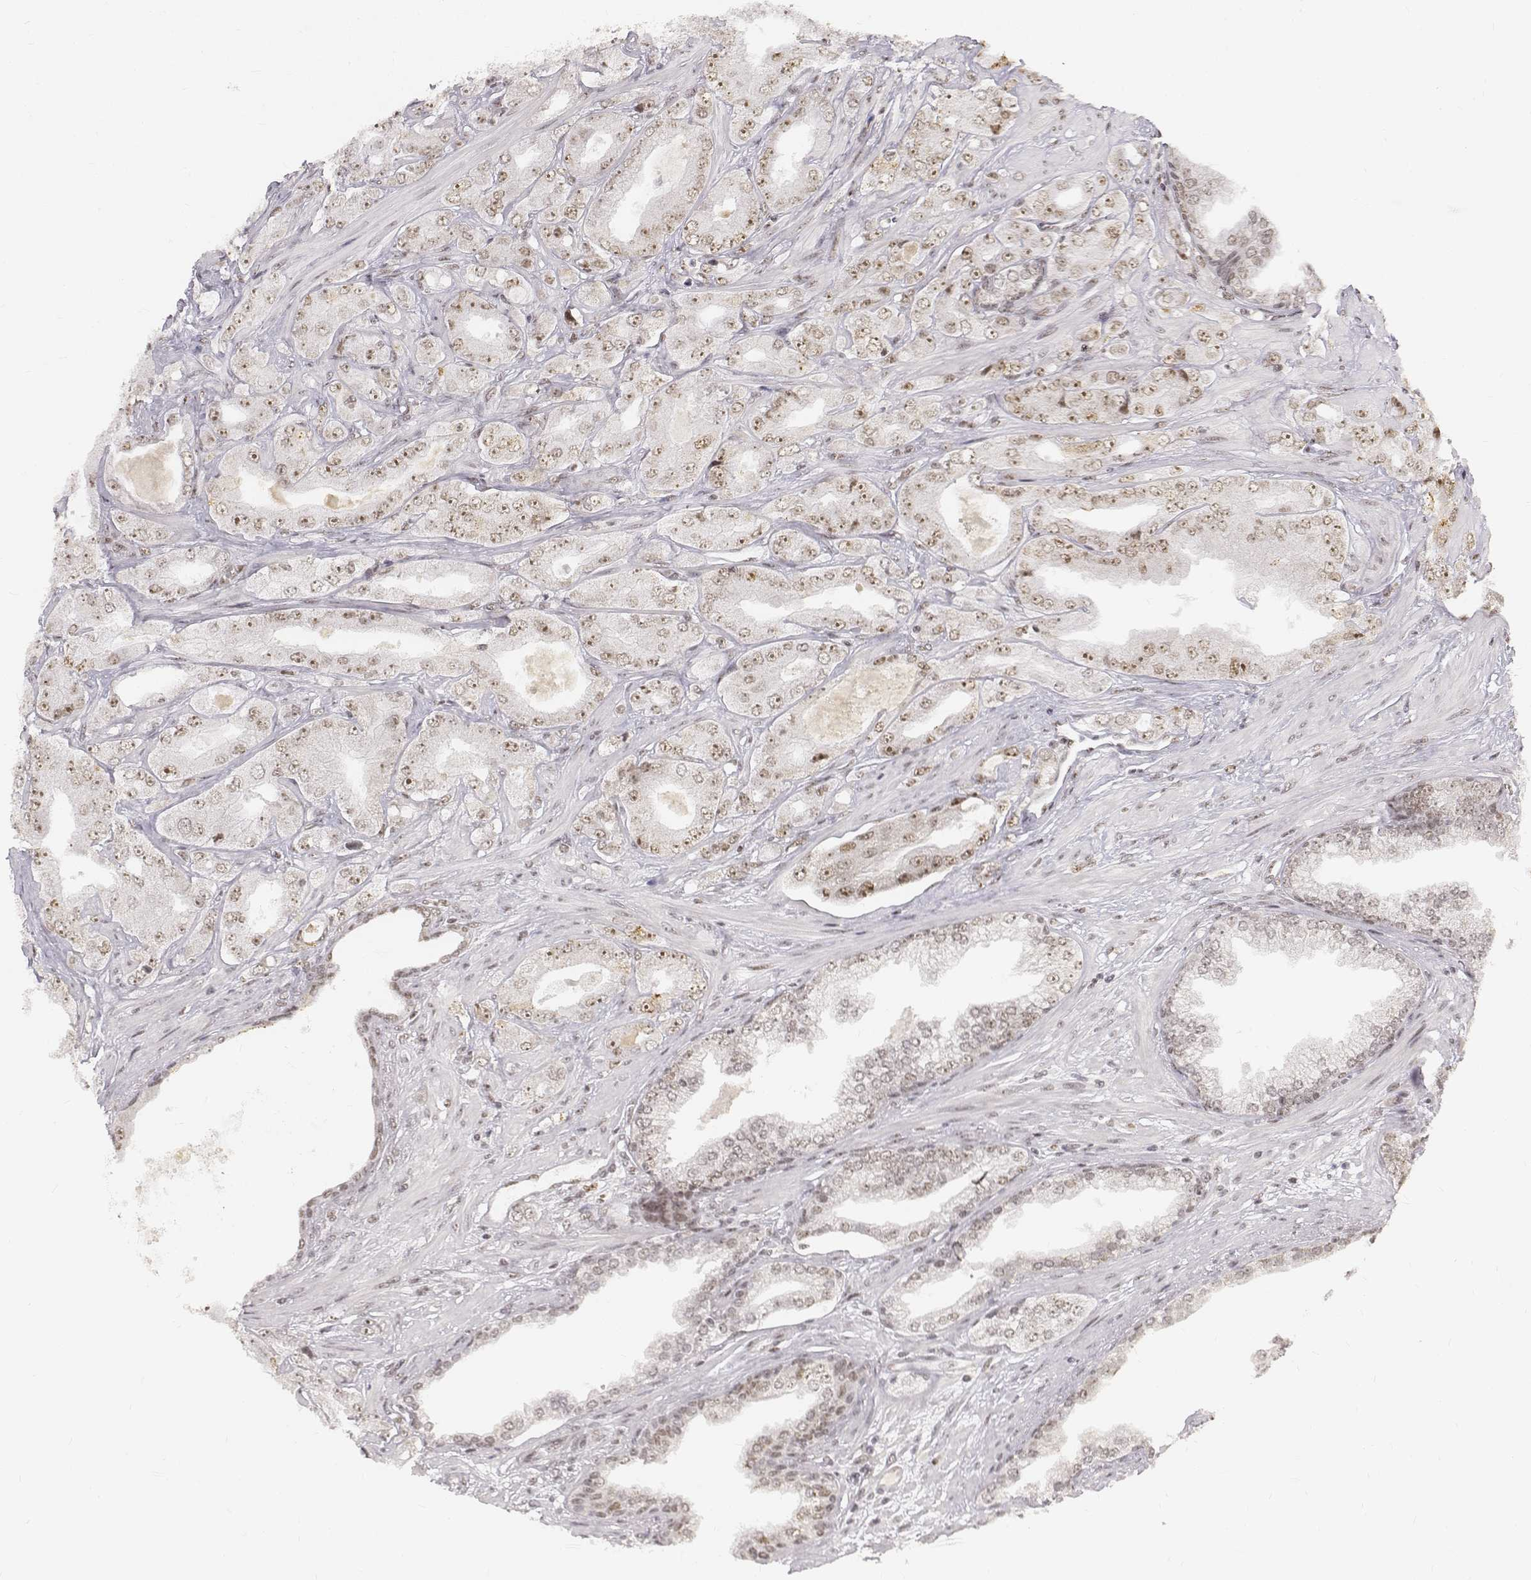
{"staining": {"intensity": "weak", "quantity": "25%-75%", "location": "nuclear"}, "tissue": "prostate cancer", "cell_type": "Tumor cells", "image_type": "cancer", "snomed": [{"axis": "morphology", "description": "Adenocarcinoma, Low grade"}, {"axis": "topography", "description": "Prostate"}], "caption": "This is an image of immunohistochemistry (IHC) staining of low-grade adenocarcinoma (prostate), which shows weak expression in the nuclear of tumor cells.", "gene": "PHF6", "patient": {"sex": "male", "age": 60}}